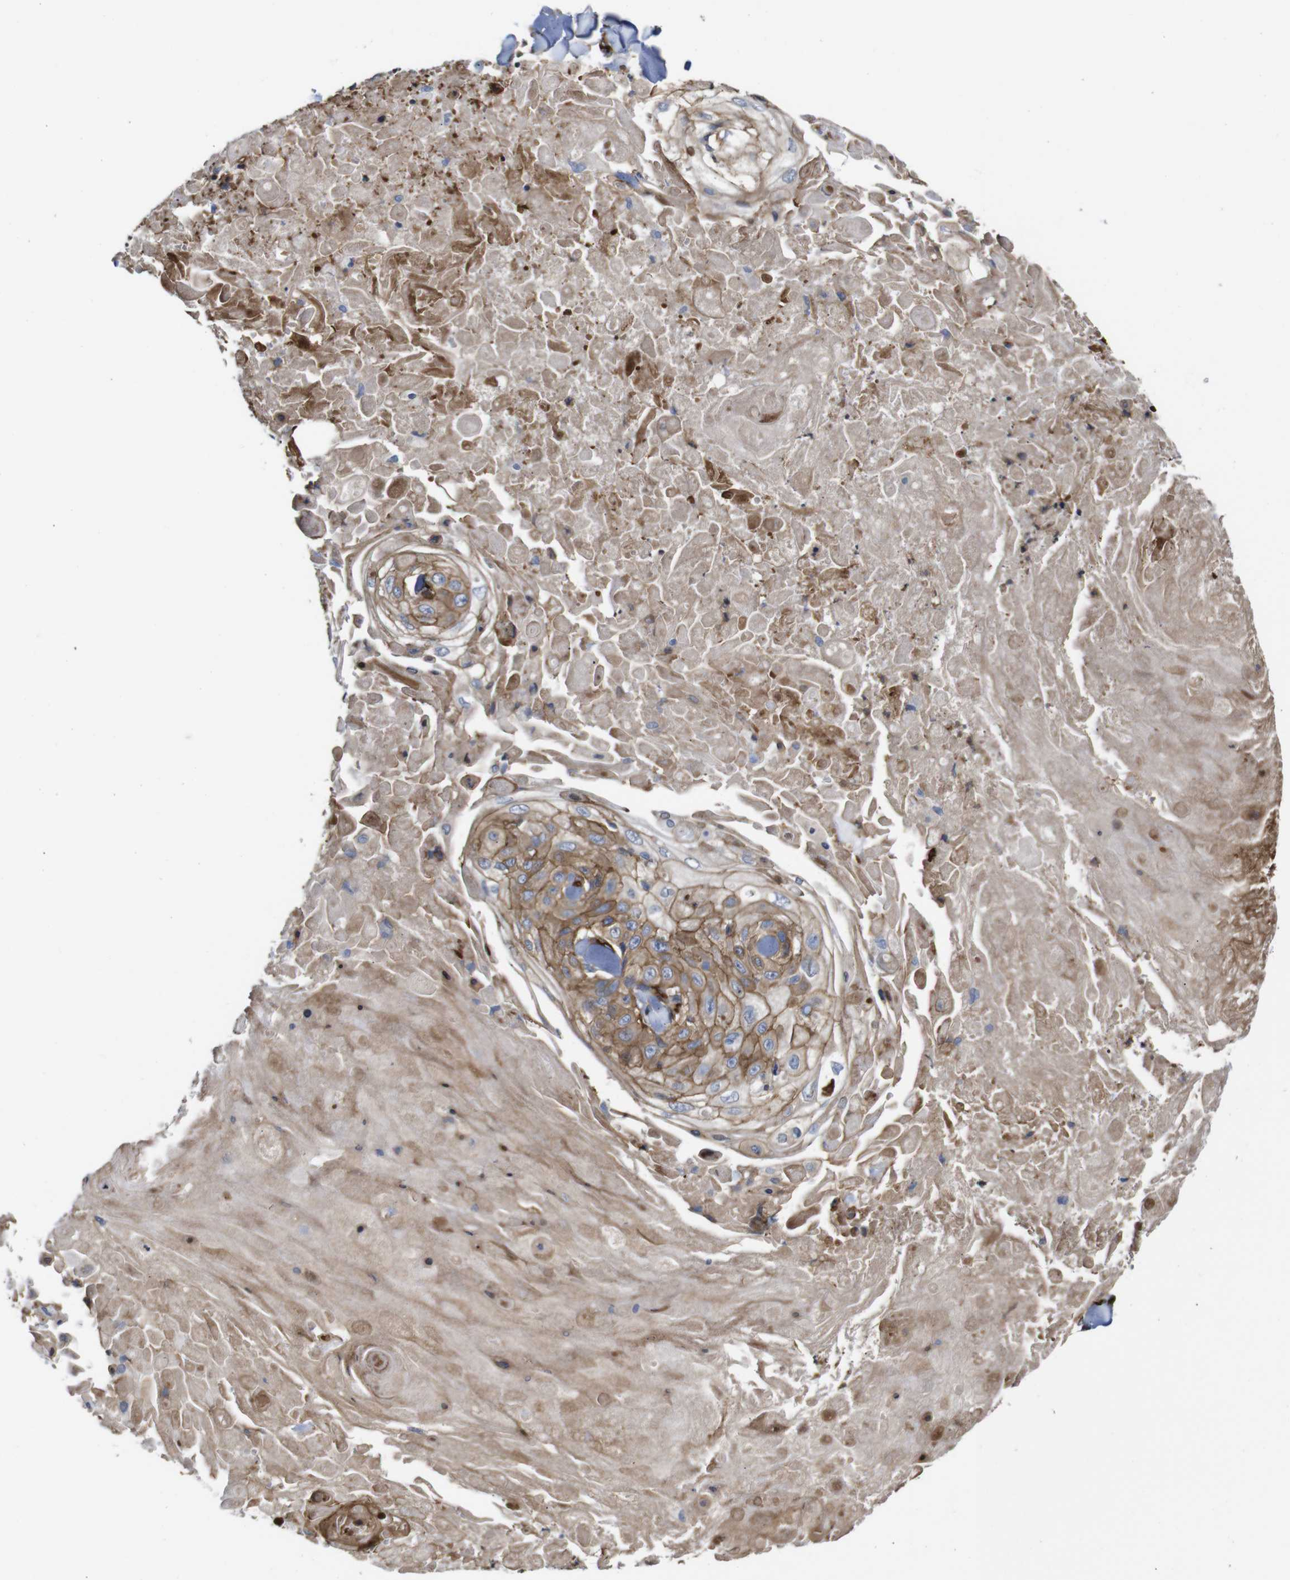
{"staining": {"intensity": "moderate", "quantity": ">75%", "location": "cytoplasmic/membranous"}, "tissue": "skin cancer", "cell_type": "Tumor cells", "image_type": "cancer", "snomed": [{"axis": "morphology", "description": "Squamous cell carcinoma, NOS"}, {"axis": "topography", "description": "Skin"}], "caption": "This histopathology image shows immunohistochemistry staining of human skin squamous cell carcinoma, with medium moderate cytoplasmic/membranous expression in approximately >75% of tumor cells.", "gene": "SPTBN1", "patient": {"sex": "male", "age": 86}}